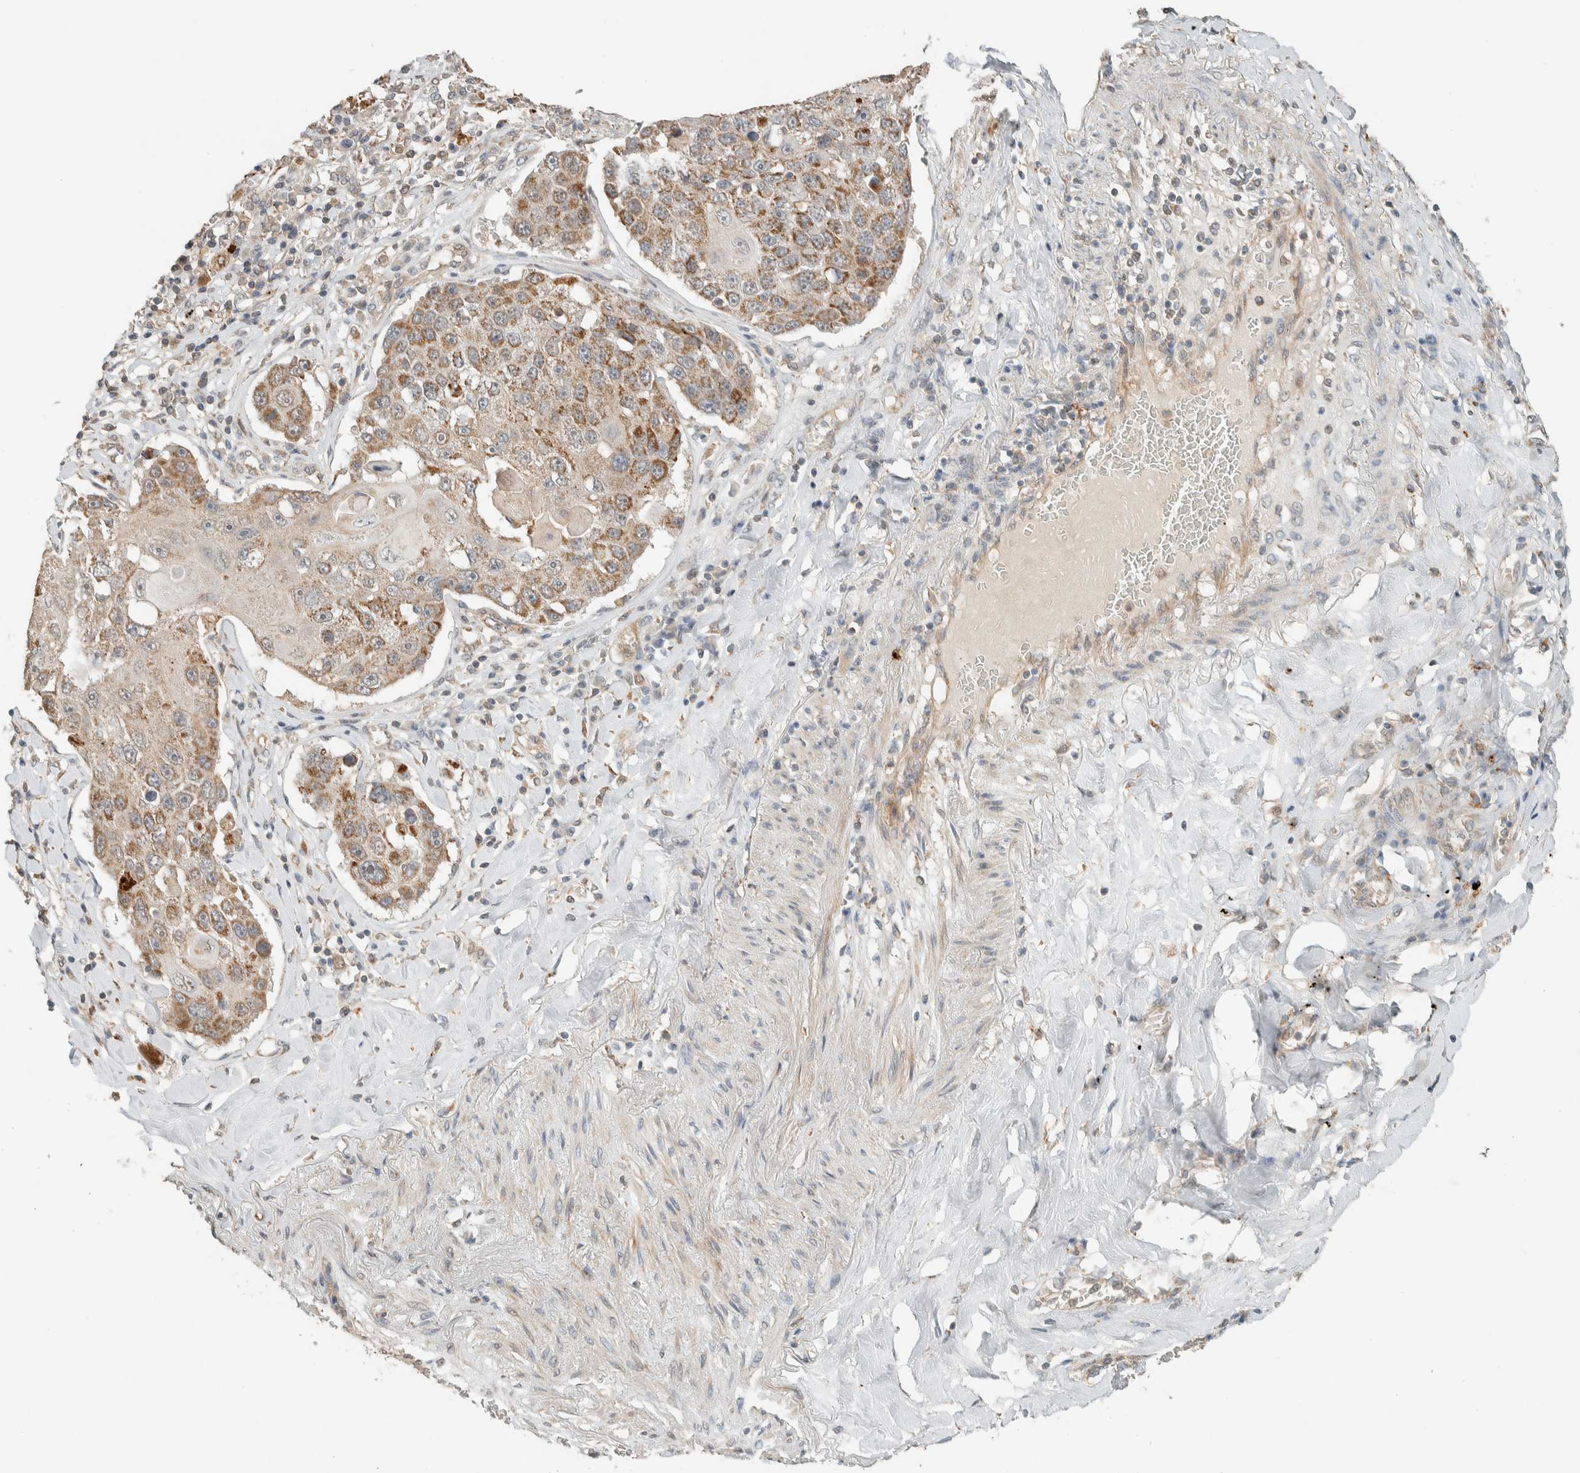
{"staining": {"intensity": "moderate", "quantity": ">75%", "location": "cytoplasmic/membranous"}, "tissue": "lung cancer", "cell_type": "Tumor cells", "image_type": "cancer", "snomed": [{"axis": "morphology", "description": "Squamous cell carcinoma, NOS"}, {"axis": "topography", "description": "Lung"}], "caption": "The image displays immunohistochemical staining of squamous cell carcinoma (lung). There is moderate cytoplasmic/membranous staining is identified in about >75% of tumor cells.", "gene": "PDE7B", "patient": {"sex": "male", "age": 61}}